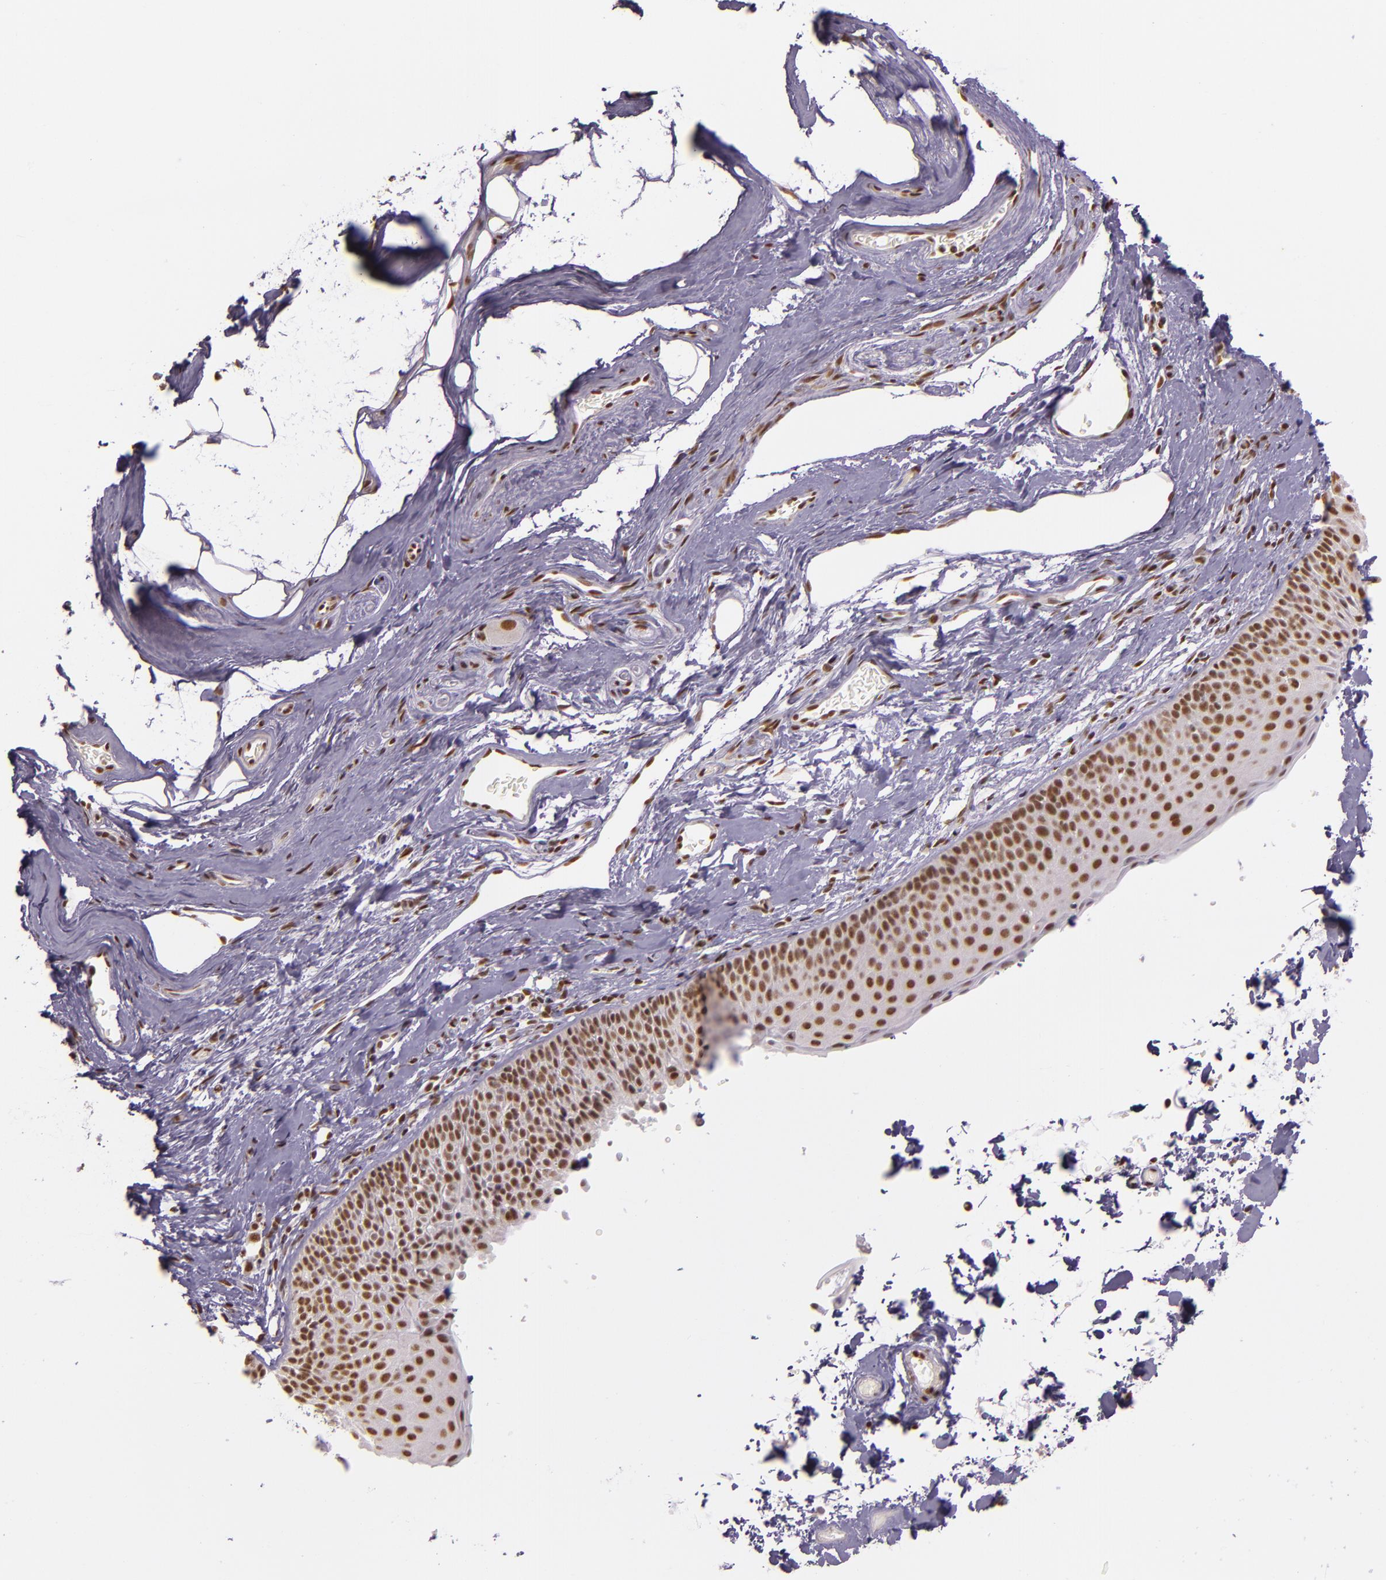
{"staining": {"intensity": "strong", "quantity": ">75%", "location": "nuclear"}, "tissue": "nasopharynx", "cell_type": "Respiratory epithelial cells", "image_type": "normal", "snomed": [{"axis": "morphology", "description": "Normal tissue, NOS"}, {"axis": "morphology", "description": "Inflammation, NOS"}, {"axis": "morphology", "description": "Malignant melanoma, Metastatic site"}, {"axis": "topography", "description": "Nasopharynx"}], "caption": "High-magnification brightfield microscopy of normal nasopharynx stained with DAB (brown) and counterstained with hematoxylin (blue). respiratory epithelial cells exhibit strong nuclear staining is identified in about>75% of cells.", "gene": "USF1", "patient": {"sex": "female", "age": 55}}